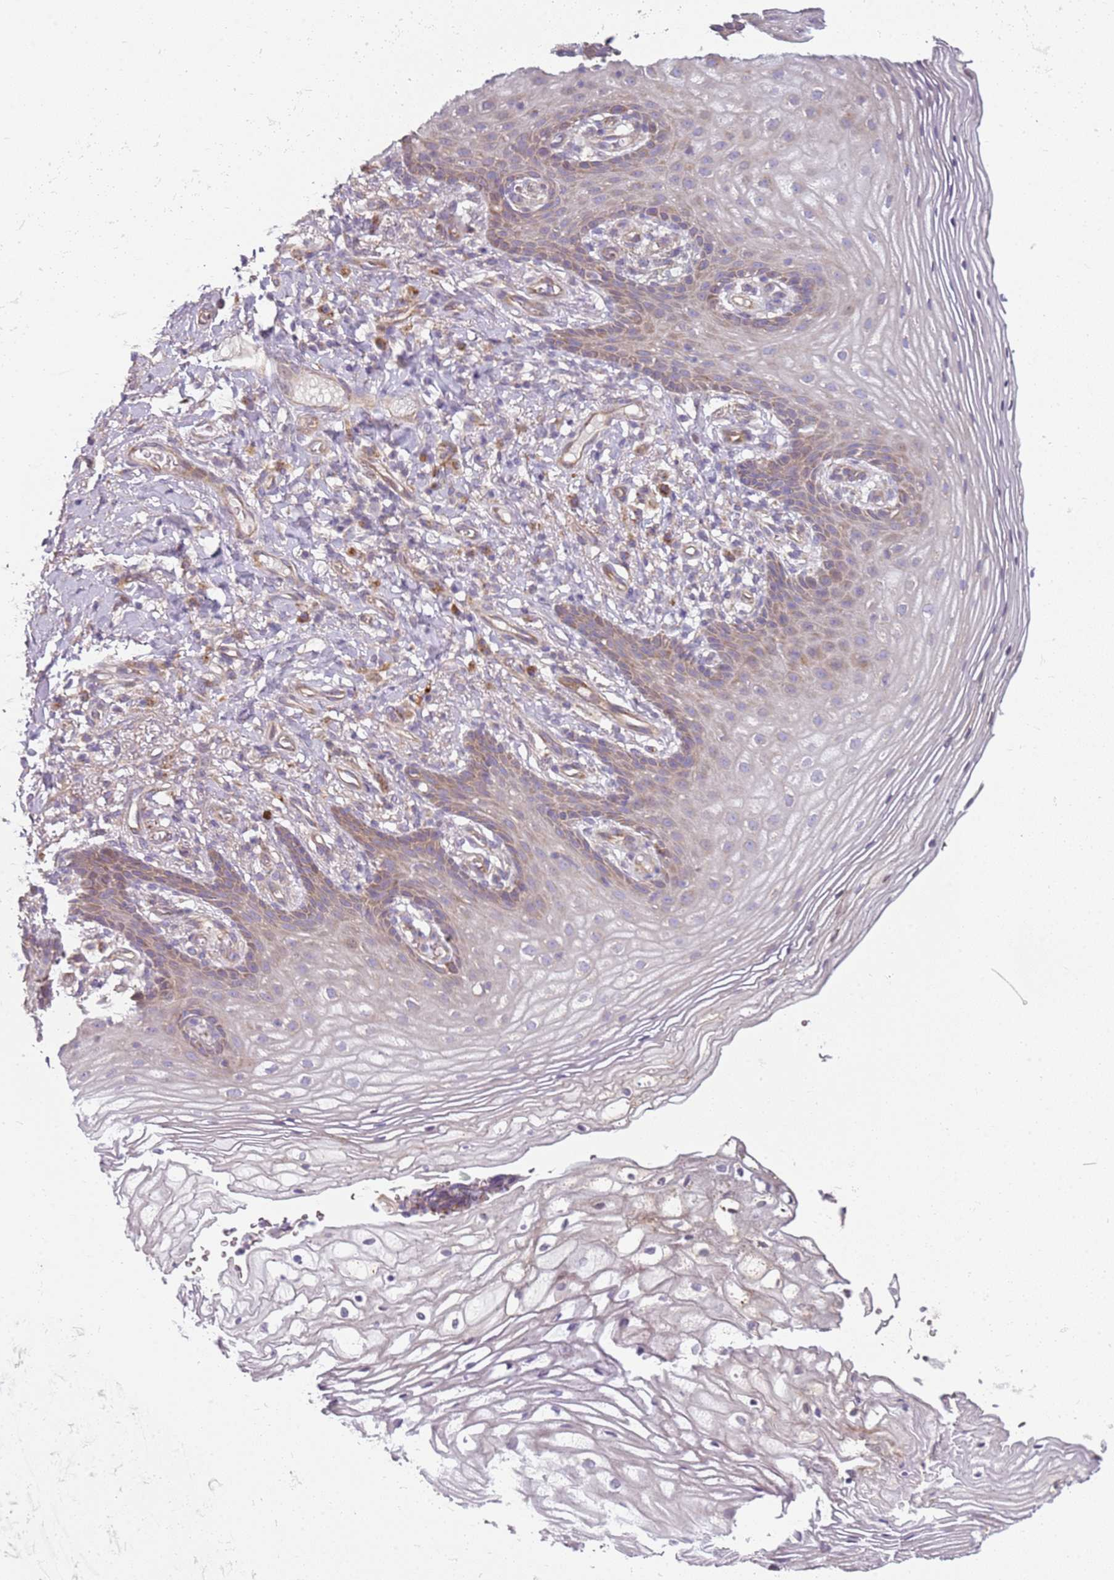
{"staining": {"intensity": "weak", "quantity": "25%-75%", "location": "cytoplasmic/membranous"}, "tissue": "vagina", "cell_type": "Squamous epithelial cells", "image_type": "normal", "snomed": [{"axis": "morphology", "description": "Normal tissue, NOS"}, {"axis": "topography", "description": "Vagina"}], "caption": "Vagina stained with DAB (3,3'-diaminobenzidine) immunohistochemistry (IHC) exhibits low levels of weak cytoplasmic/membranous positivity in approximately 25%-75% of squamous epithelial cells. The staining was performed using DAB to visualize the protein expression in brown, while the nuclei were stained in blue with hematoxylin (Magnification: 20x).", "gene": "TMEM200C", "patient": {"sex": "female", "age": 60}}